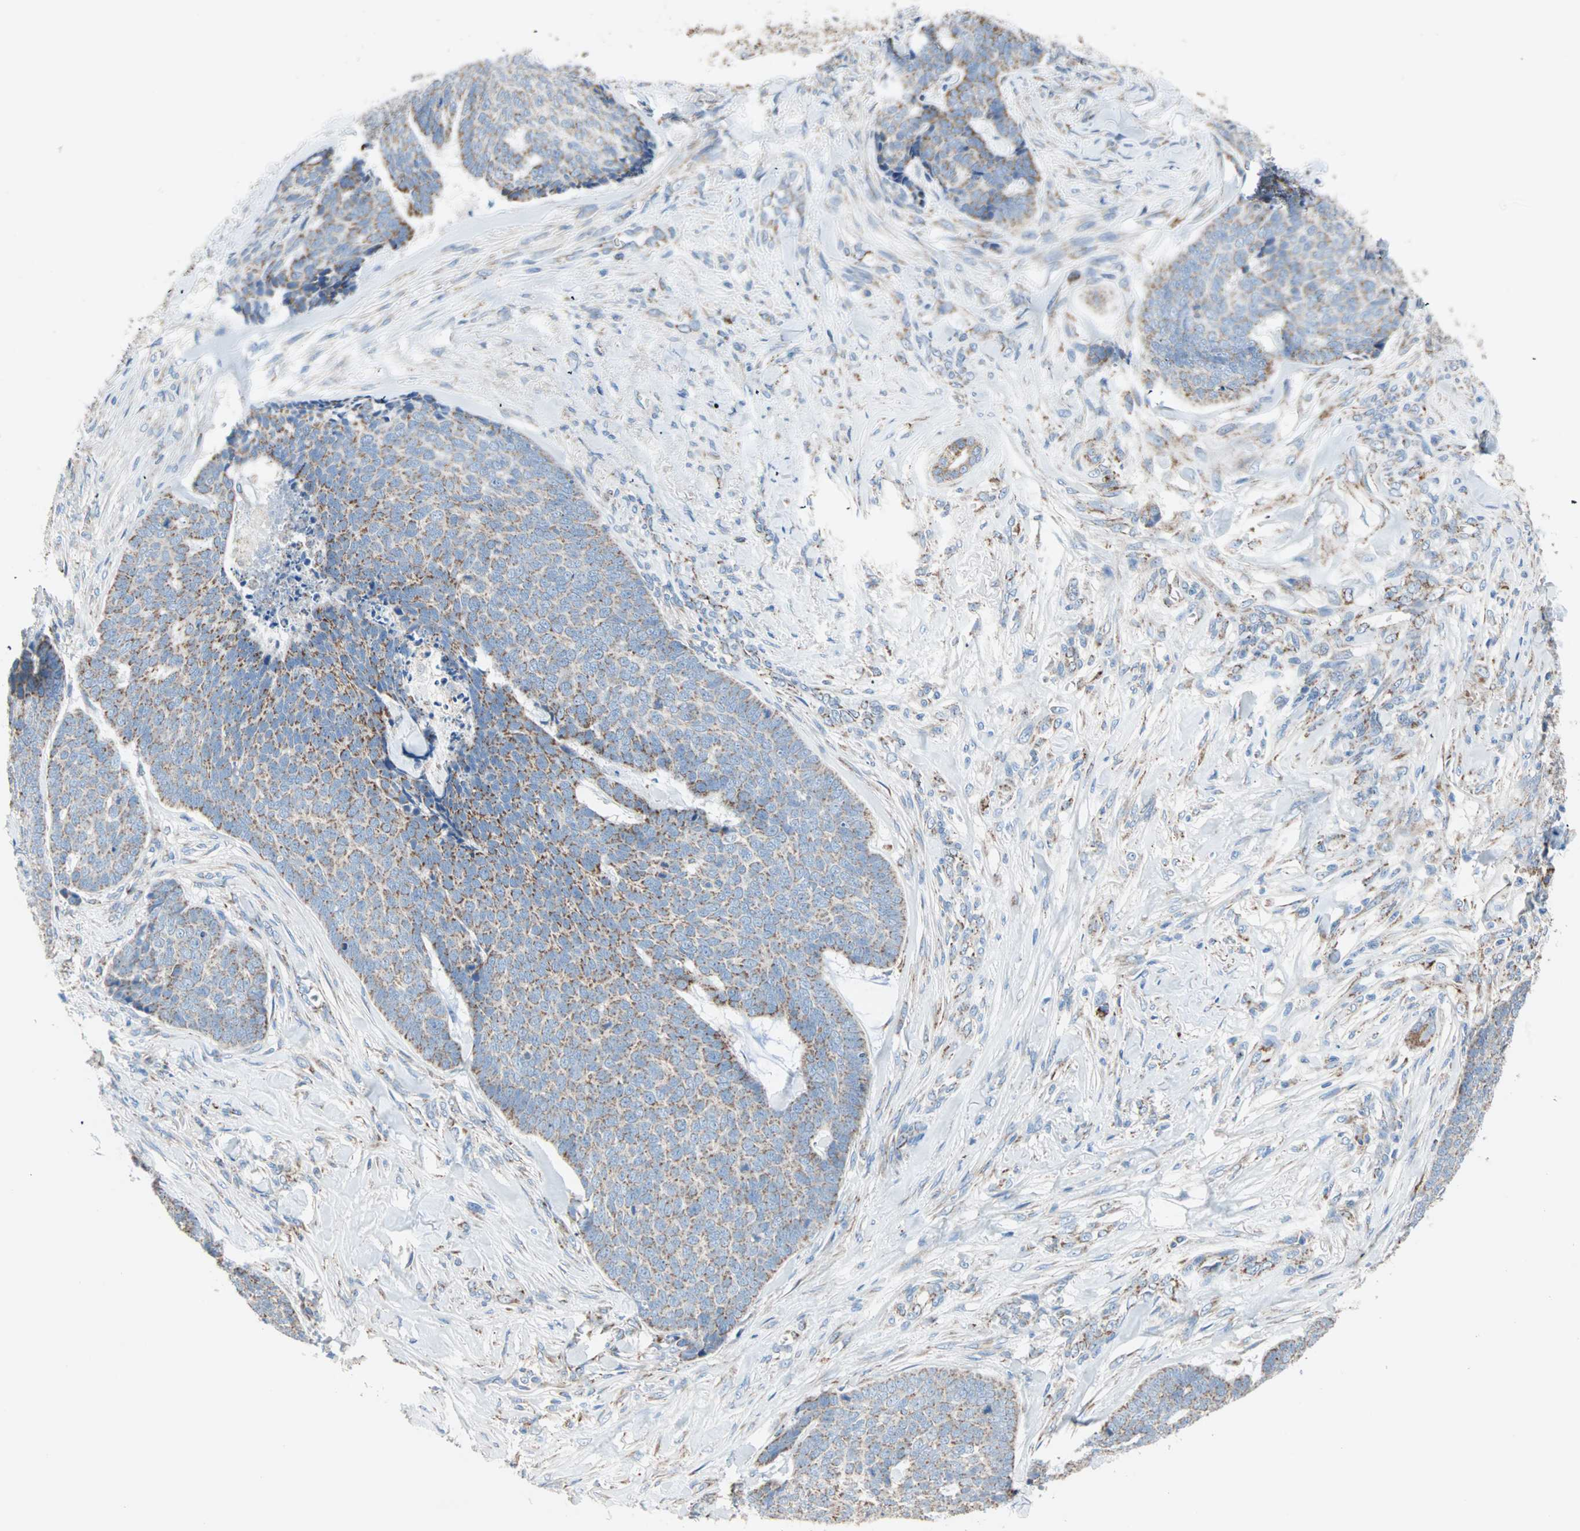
{"staining": {"intensity": "moderate", "quantity": "25%-75%", "location": "cytoplasmic/membranous"}, "tissue": "skin cancer", "cell_type": "Tumor cells", "image_type": "cancer", "snomed": [{"axis": "morphology", "description": "Basal cell carcinoma"}, {"axis": "topography", "description": "Skin"}], "caption": "Basal cell carcinoma (skin) stained with immunohistochemistry (IHC) reveals moderate cytoplasmic/membranous positivity in about 25%-75% of tumor cells.", "gene": "TST", "patient": {"sex": "male", "age": 84}}